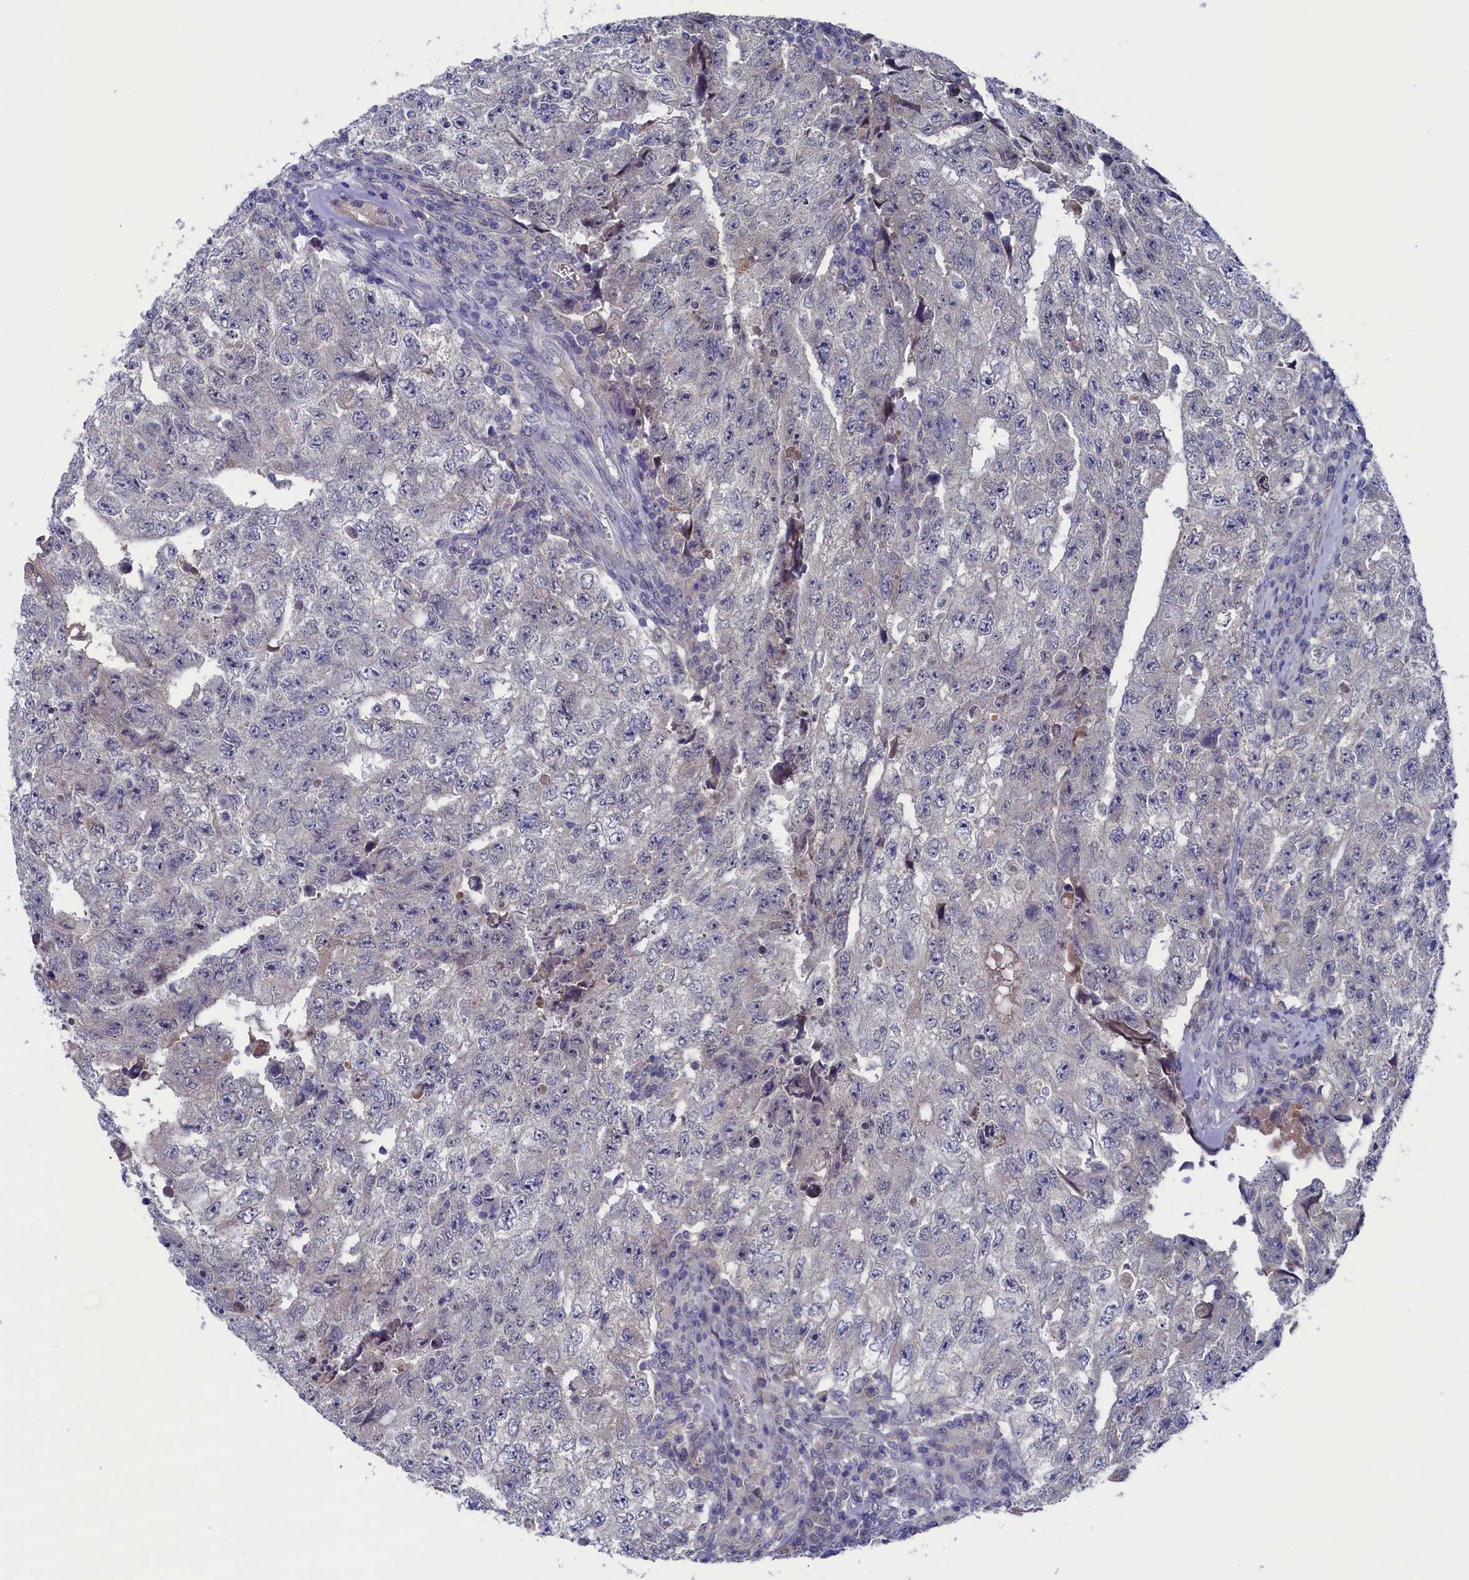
{"staining": {"intensity": "negative", "quantity": "none", "location": "none"}, "tissue": "testis cancer", "cell_type": "Tumor cells", "image_type": "cancer", "snomed": [{"axis": "morphology", "description": "Carcinoma, Embryonal, NOS"}, {"axis": "topography", "description": "Testis"}], "caption": "Human embryonal carcinoma (testis) stained for a protein using IHC demonstrates no staining in tumor cells.", "gene": "SPATA13", "patient": {"sex": "male", "age": 17}}